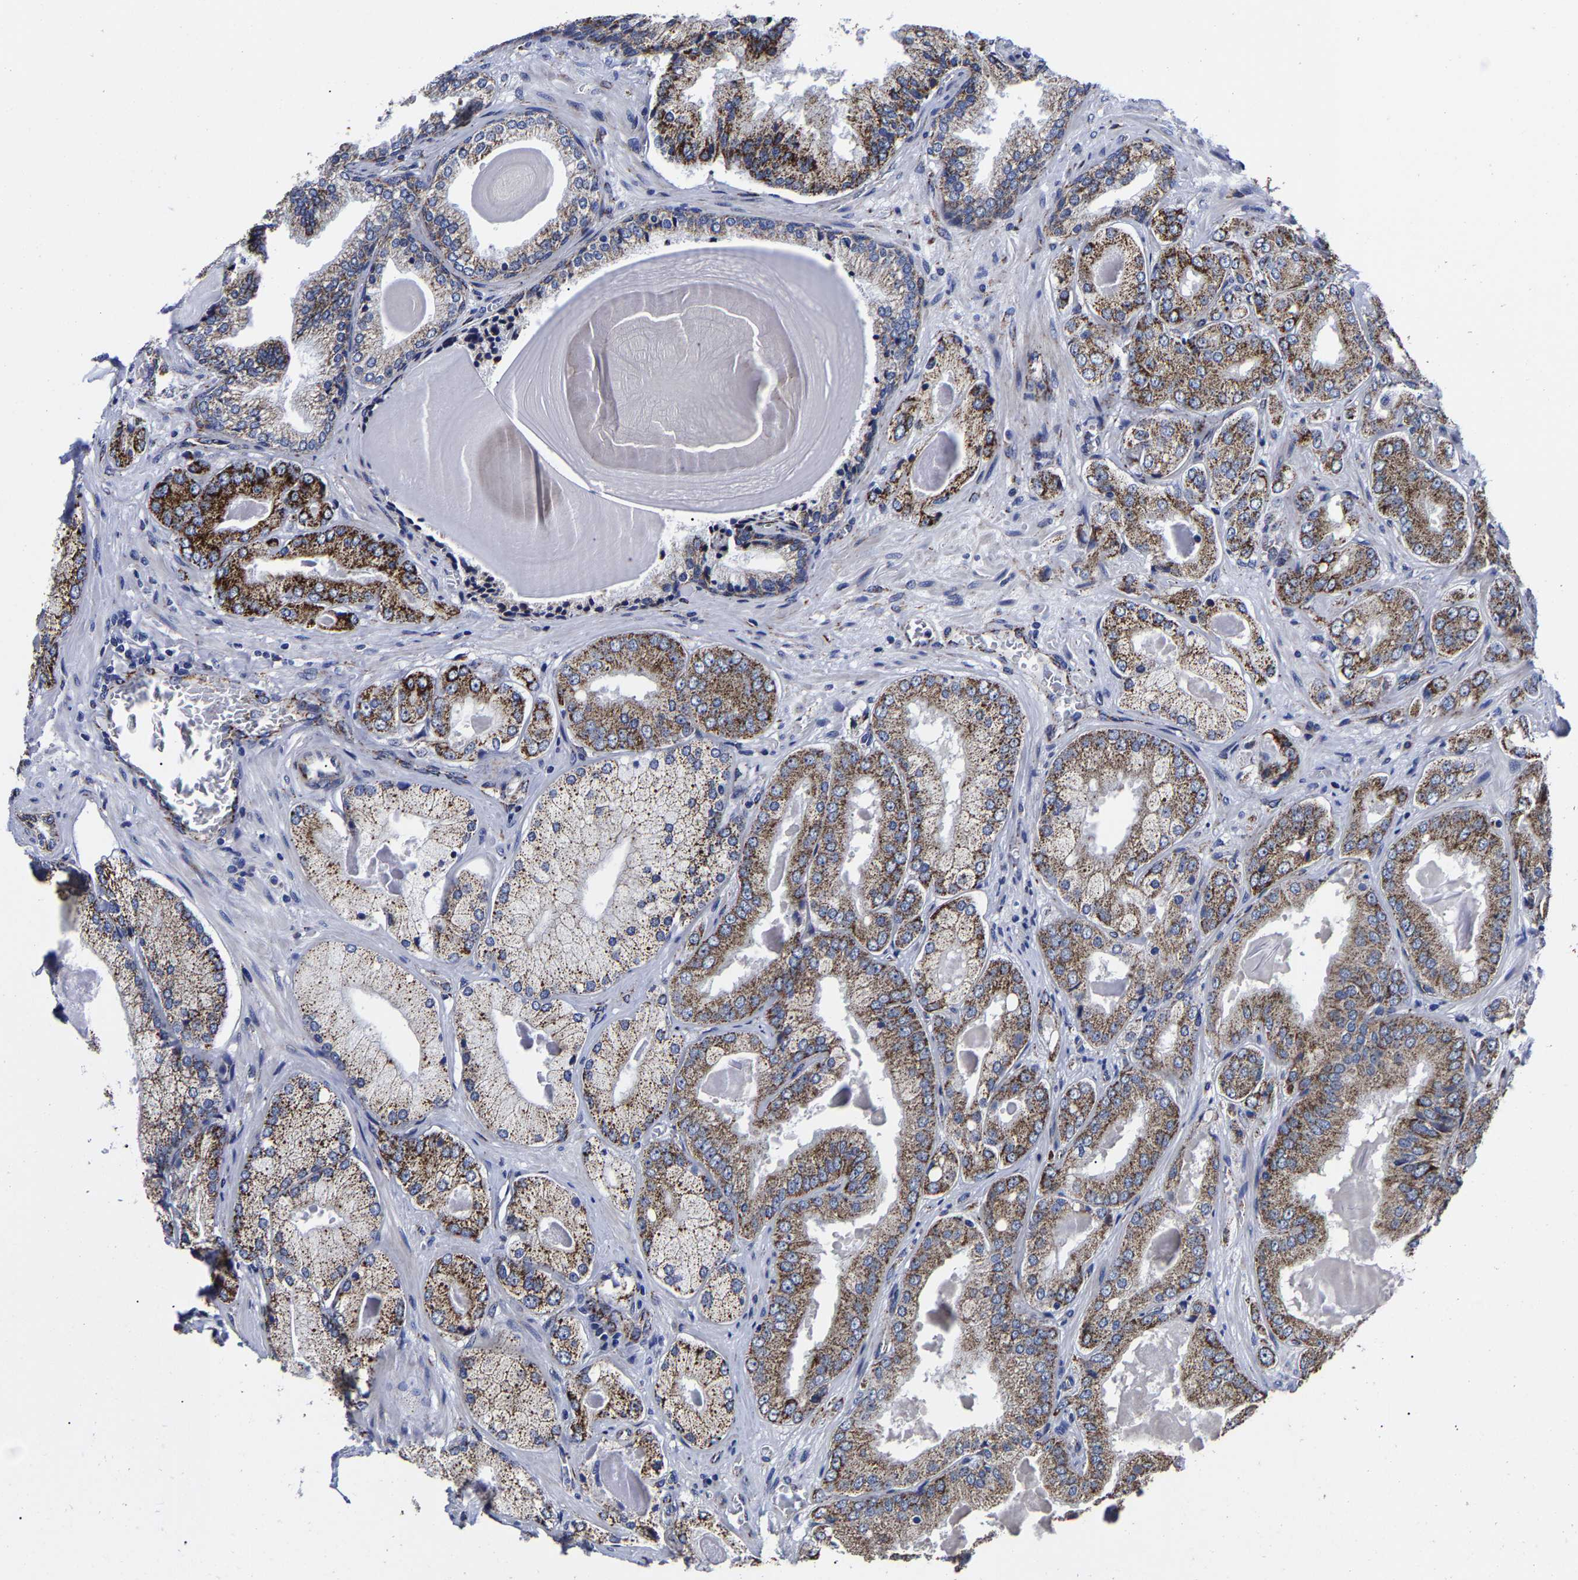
{"staining": {"intensity": "strong", "quantity": ">75%", "location": "cytoplasmic/membranous"}, "tissue": "prostate cancer", "cell_type": "Tumor cells", "image_type": "cancer", "snomed": [{"axis": "morphology", "description": "Adenocarcinoma, Low grade"}, {"axis": "topography", "description": "Prostate"}], "caption": "The micrograph shows staining of prostate low-grade adenocarcinoma, revealing strong cytoplasmic/membranous protein expression (brown color) within tumor cells. The staining was performed using DAB, with brown indicating positive protein expression. Nuclei are stained blue with hematoxylin.", "gene": "AASS", "patient": {"sex": "male", "age": 65}}